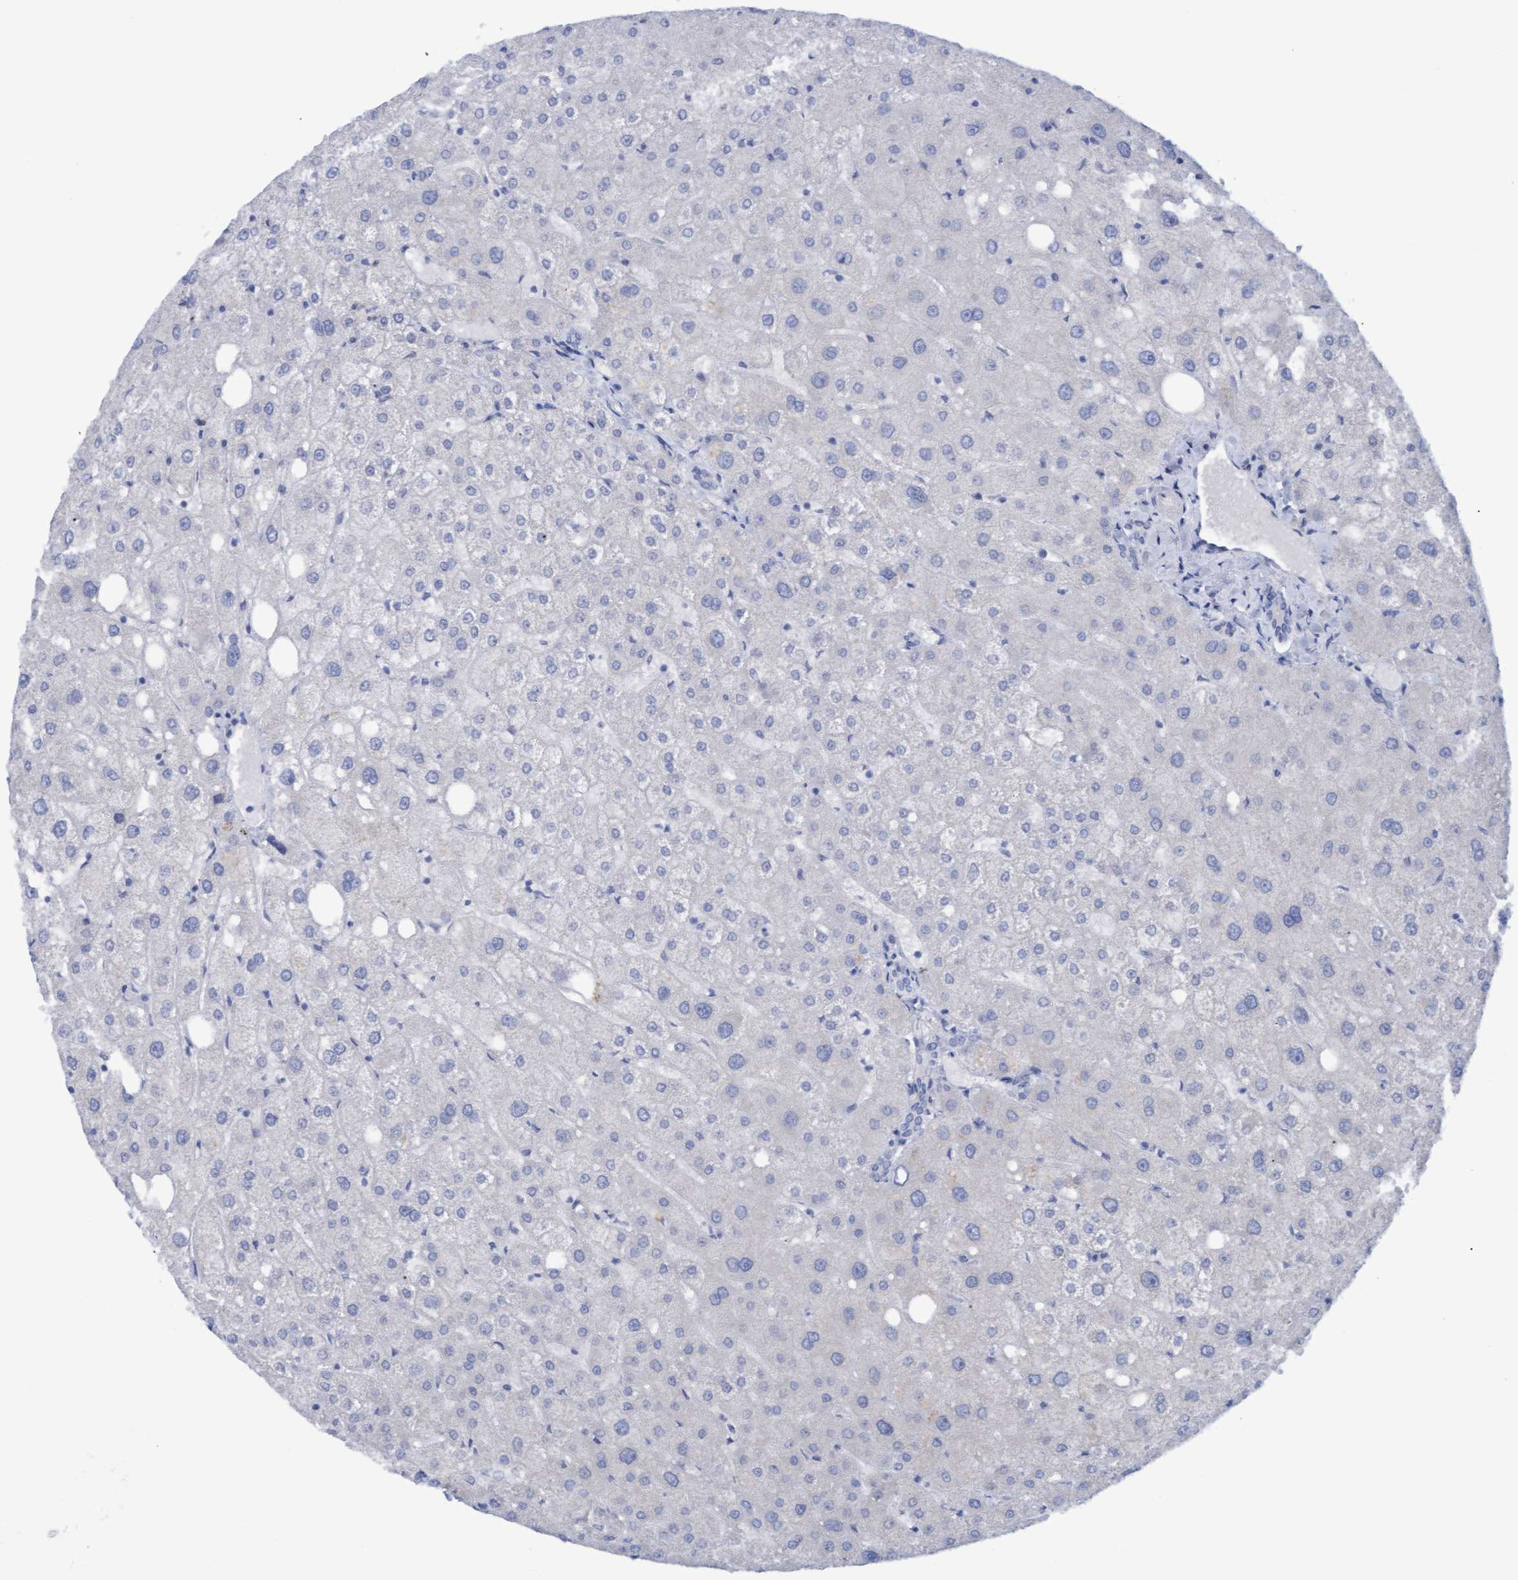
{"staining": {"intensity": "negative", "quantity": "none", "location": "none"}, "tissue": "liver", "cell_type": "Cholangiocytes", "image_type": "normal", "snomed": [{"axis": "morphology", "description": "Normal tissue, NOS"}, {"axis": "topography", "description": "Liver"}], "caption": "IHC micrograph of benign liver: liver stained with DAB demonstrates no significant protein staining in cholangiocytes.", "gene": "STXBP1", "patient": {"sex": "male", "age": 73}}